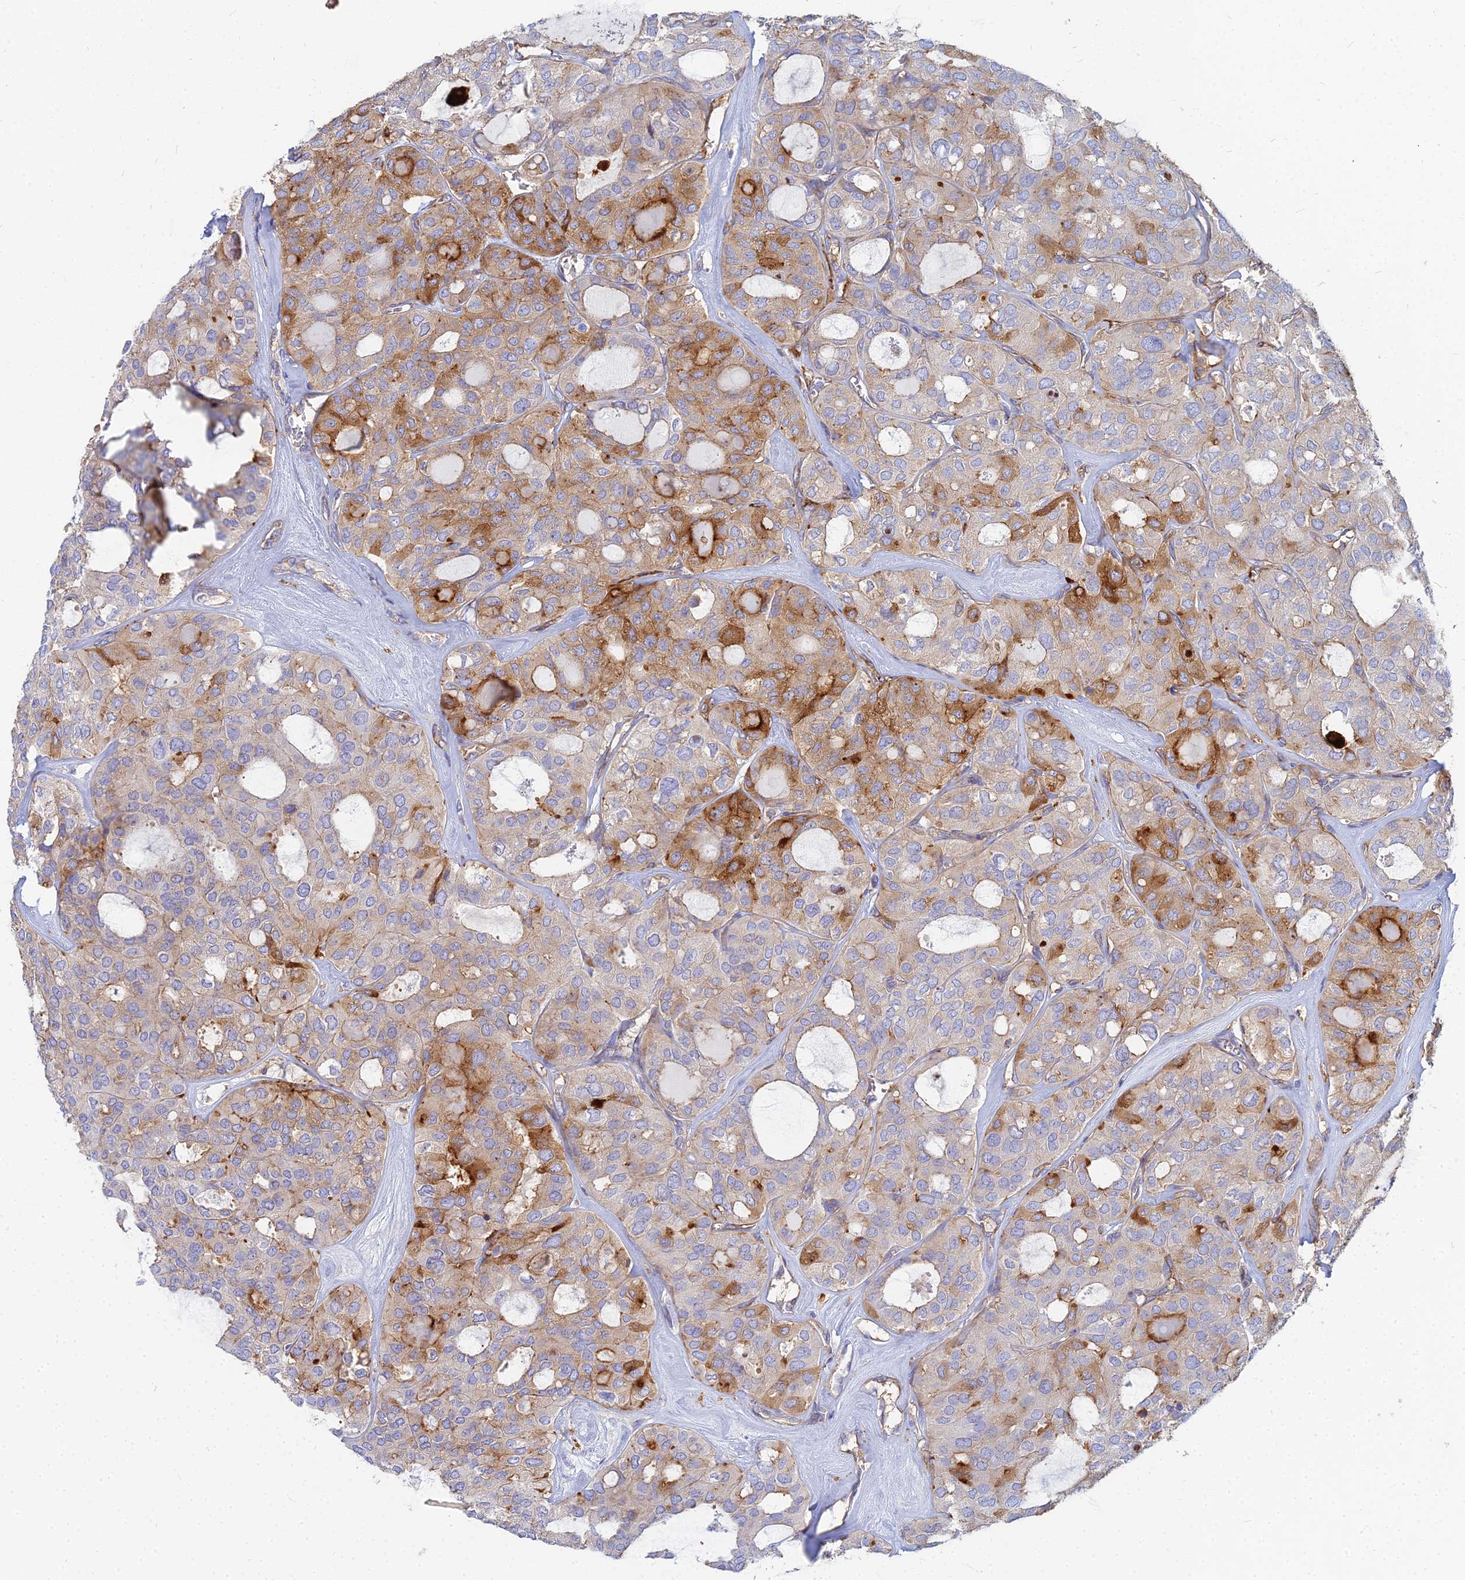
{"staining": {"intensity": "strong", "quantity": "<25%", "location": "cytoplasmic/membranous"}, "tissue": "thyroid cancer", "cell_type": "Tumor cells", "image_type": "cancer", "snomed": [{"axis": "morphology", "description": "Follicular adenoma carcinoma, NOS"}, {"axis": "topography", "description": "Thyroid gland"}], "caption": "Follicular adenoma carcinoma (thyroid) tissue reveals strong cytoplasmic/membranous positivity in approximately <25% of tumor cells (Brightfield microscopy of DAB IHC at high magnification).", "gene": "VAT1", "patient": {"sex": "male", "age": 75}}